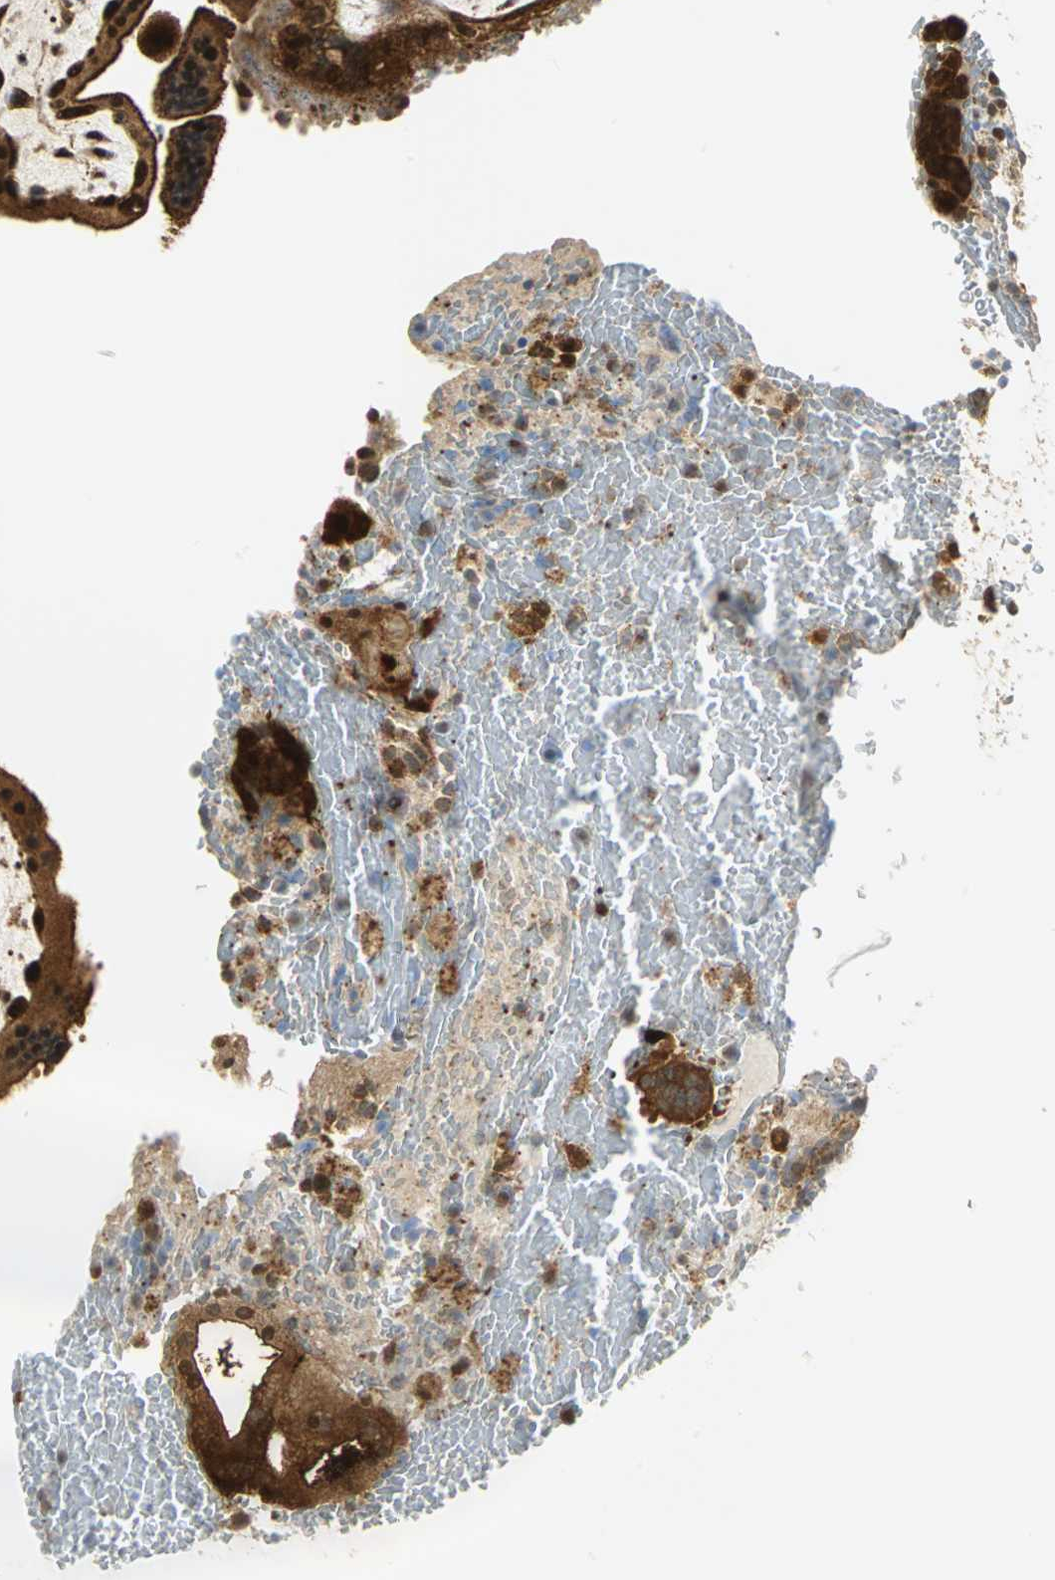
{"staining": {"intensity": "strong", "quantity": ">75%", "location": "cytoplasmic/membranous,nuclear"}, "tissue": "placenta", "cell_type": "Decidual cells", "image_type": "normal", "snomed": [{"axis": "morphology", "description": "Normal tissue, NOS"}, {"axis": "topography", "description": "Placenta"}], "caption": "Unremarkable placenta demonstrates strong cytoplasmic/membranous,nuclear staining in approximately >75% of decidual cells The staining was performed using DAB, with brown indicating positive protein expression. Nuclei are stained blue with hematoxylin..", "gene": "EEA1", "patient": {"sex": "female", "age": 19}}